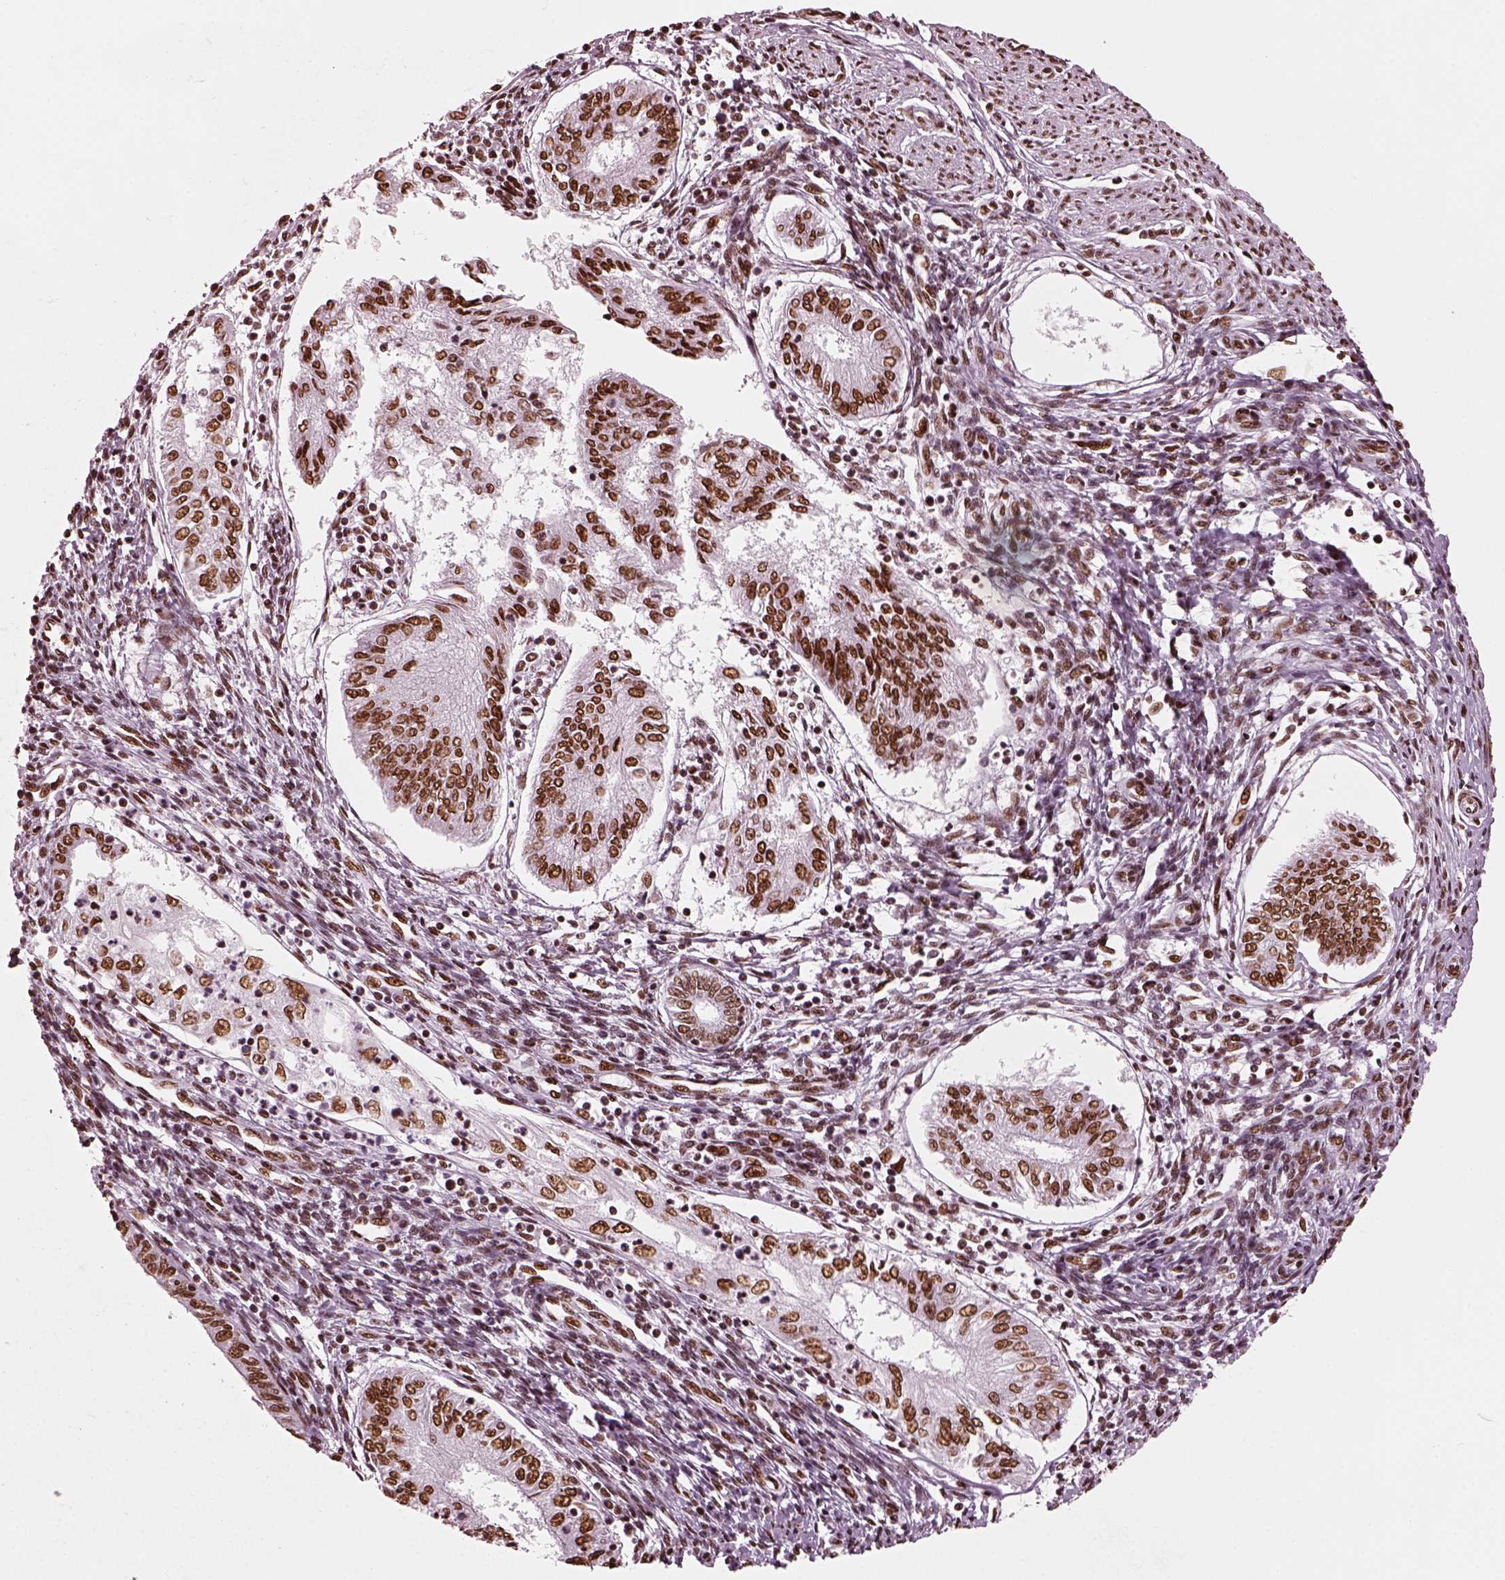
{"staining": {"intensity": "strong", "quantity": ">75%", "location": "nuclear"}, "tissue": "endometrial cancer", "cell_type": "Tumor cells", "image_type": "cancer", "snomed": [{"axis": "morphology", "description": "Adenocarcinoma, NOS"}, {"axis": "topography", "description": "Endometrium"}], "caption": "Protein analysis of endometrial adenocarcinoma tissue reveals strong nuclear positivity in about >75% of tumor cells.", "gene": "CBFA2T3", "patient": {"sex": "female", "age": 68}}